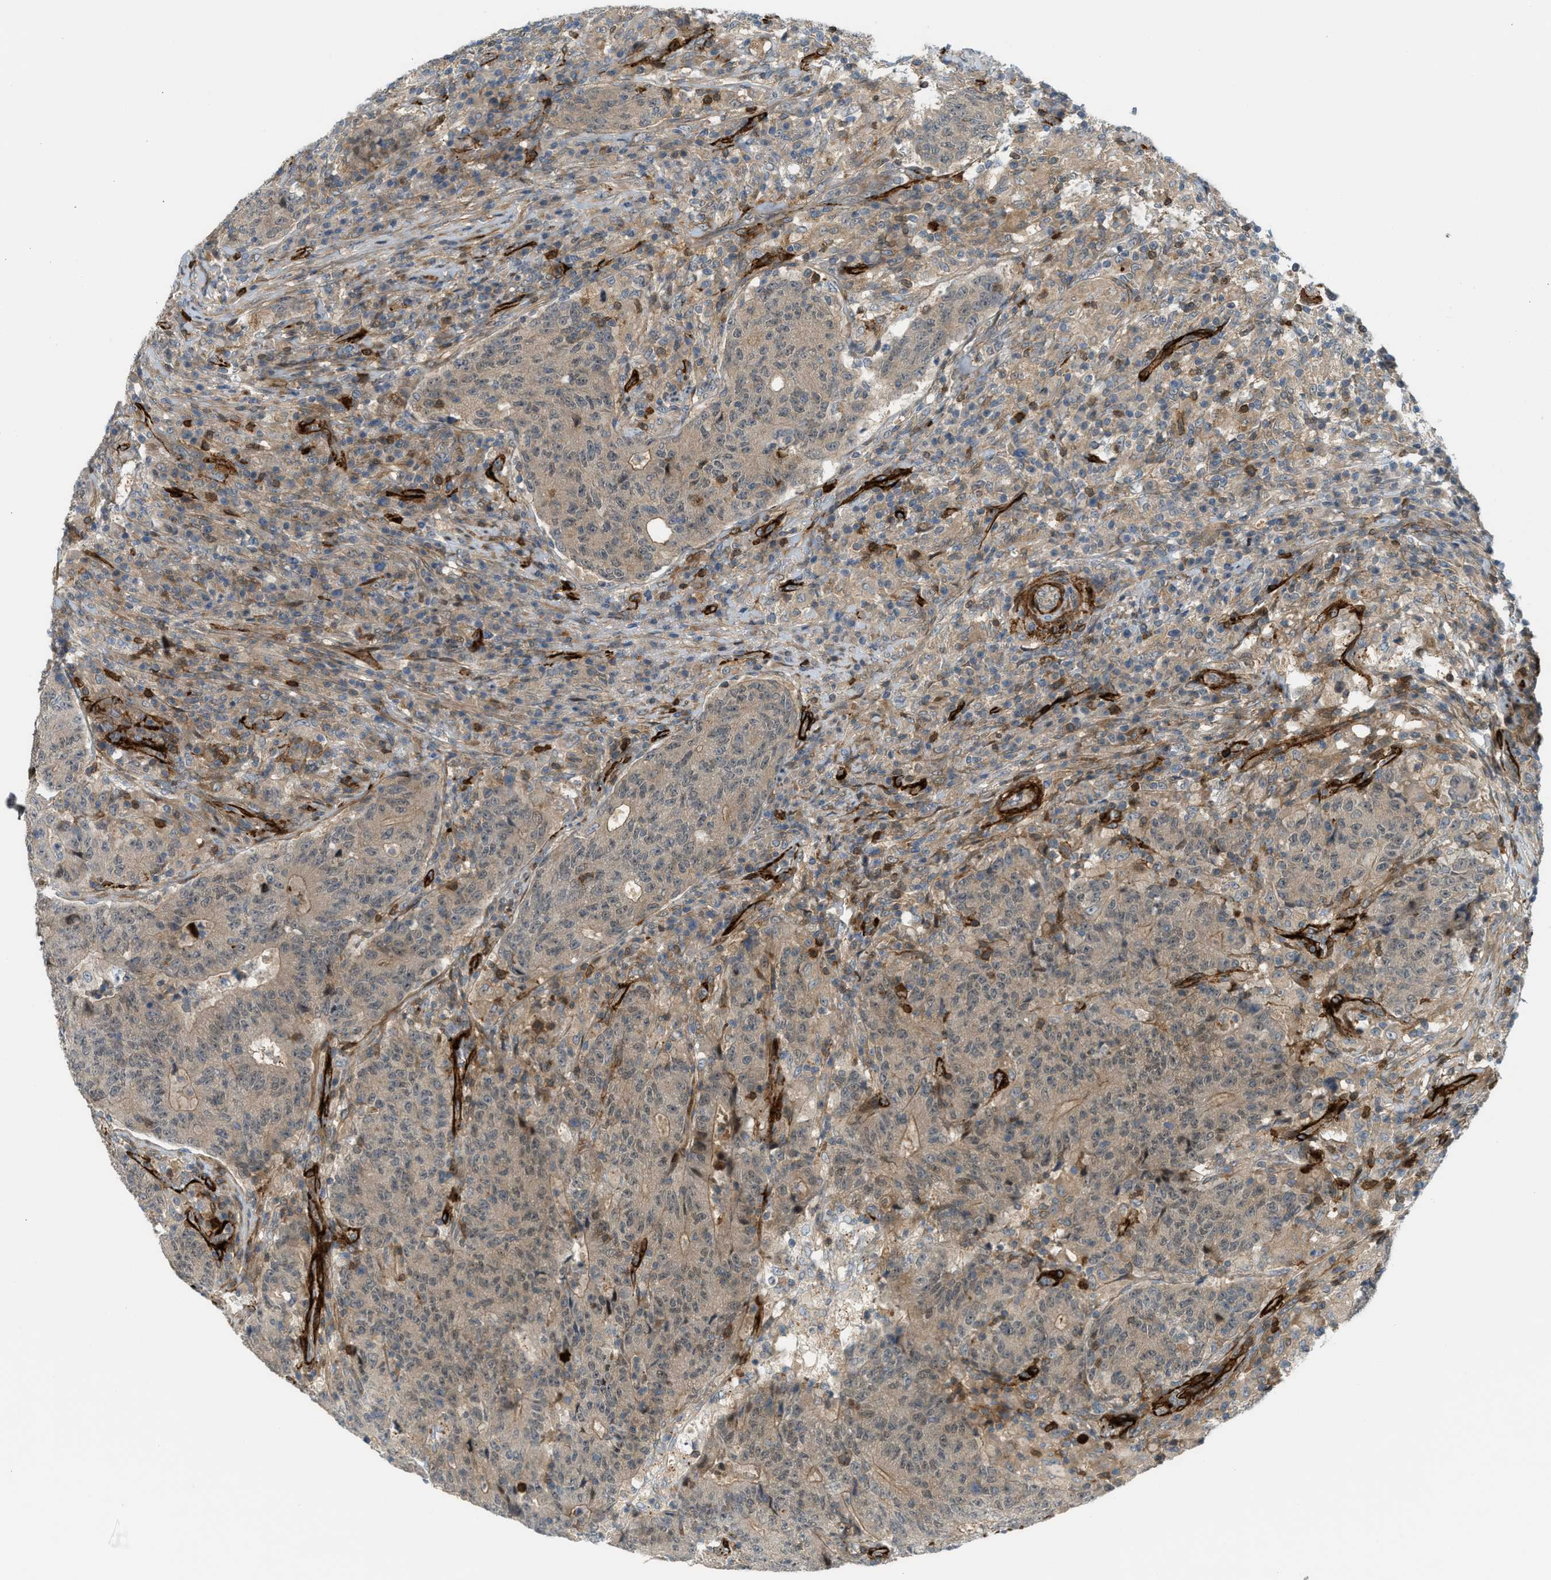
{"staining": {"intensity": "weak", "quantity": ">75%", "location": "cytoplasmic/membranous"}, "tissue": "colorectal cancer", "cell_type": "Tumor cells", "image_type": "cancer", "snomed": [{"axis": "morphology", "description": "Normal tissue, NOS"}, {"axis": "morphology", "description": "Adenocarcinoma, NOS"}, {"axis": "topography", "description": "Colon"}], "caption": "A photomicrograph showing weak cytoplasmic/membranous staining in approximately >75% of tumor cells in colorectal cancer, as visualized by brown immunohistochemical staining.", "gene": "EDNRA", "patient": {"sex": "female", "age": 75}}